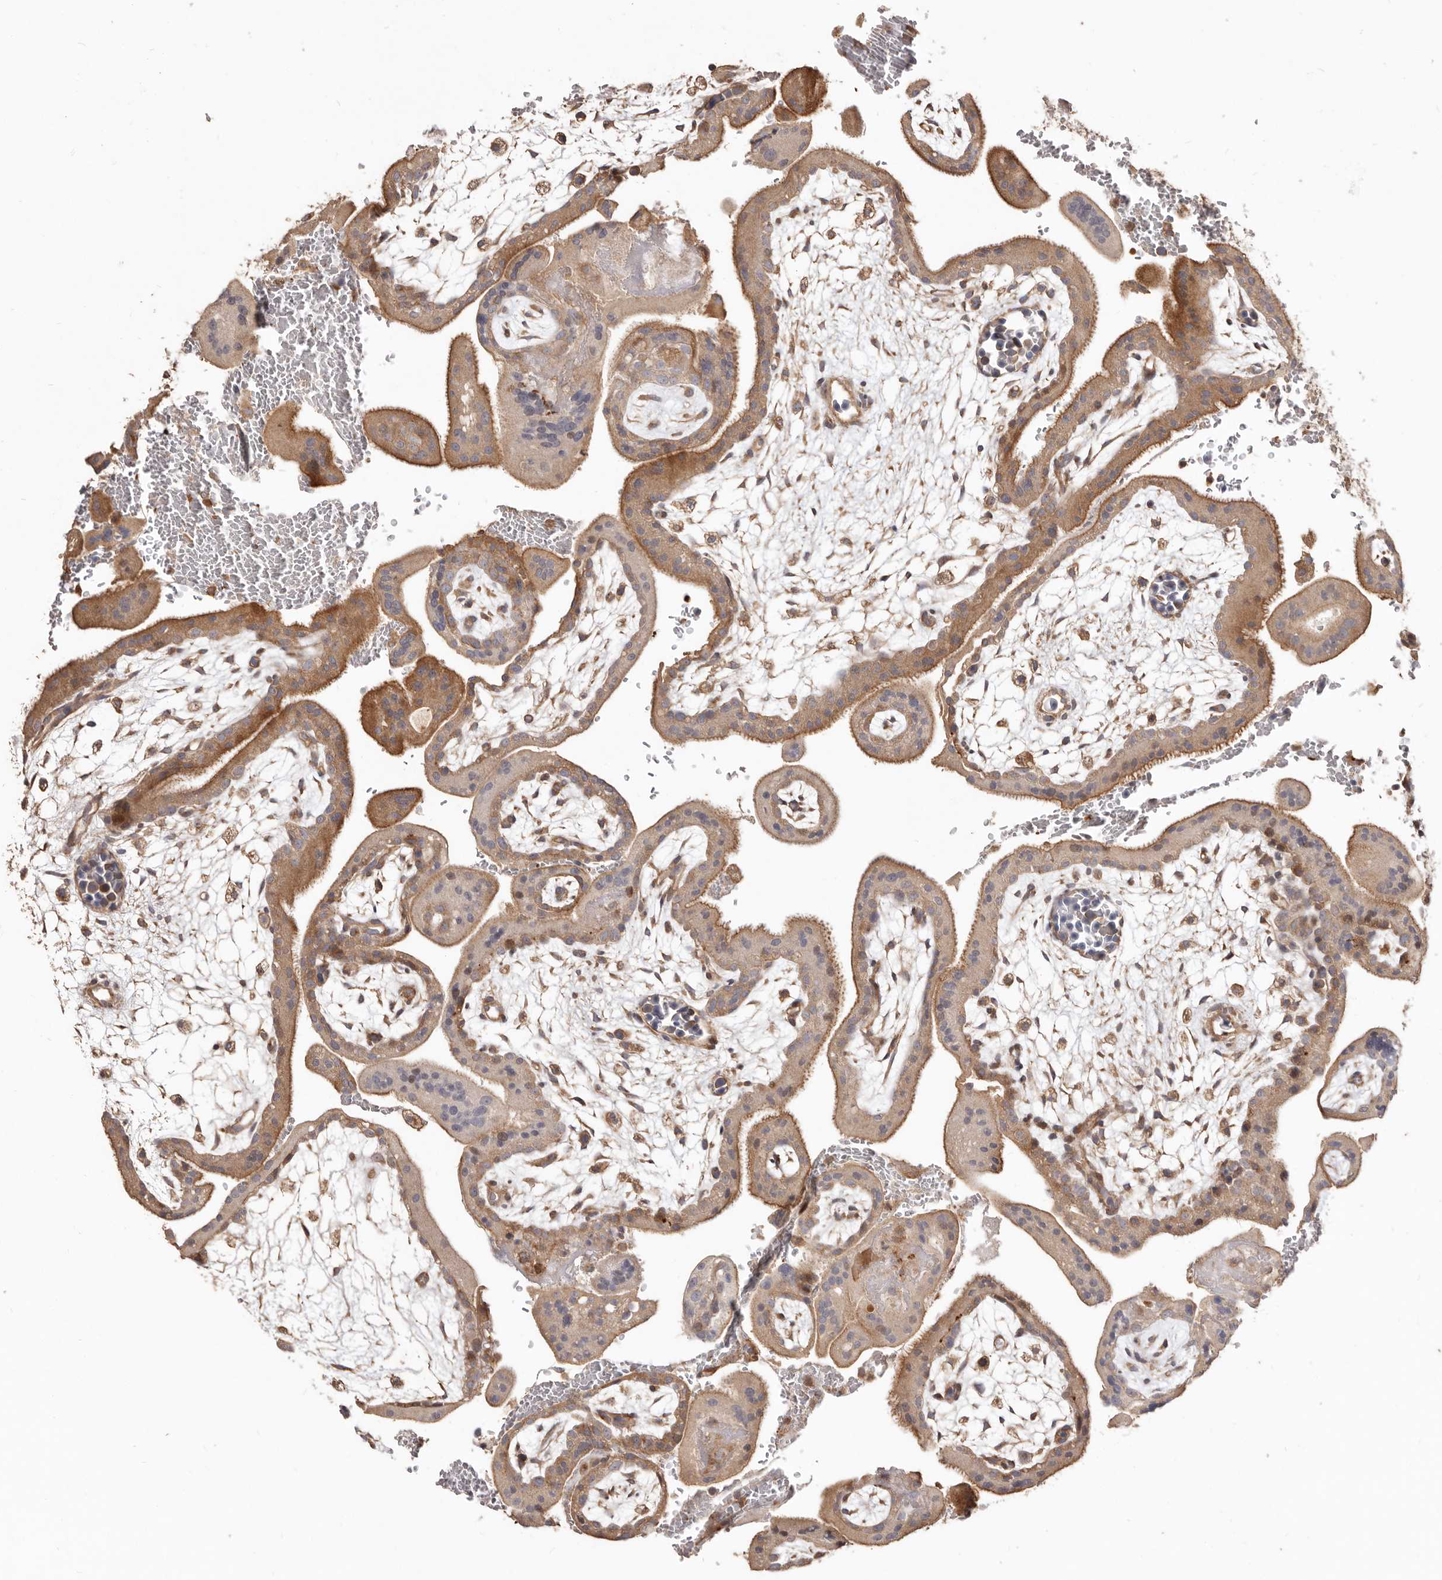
{"staining": {"intensity": "weak", "quantity": ">75%", "location": "cytoplasmic/membranous"}, "tissue": "placenta", "cell_type": "Decidual cells", "image_type": "normal", "snomed": [{"axis": "morphology", "description": "Normal tissue, NOS"}, {"axis": "topography", "description": "Placenta"}], "caption": "Placenta was stained to show a protein in brown. There is low levels of weak cytoplasmic/membranous staining in approximately >75% of decidual cells. Nuclei are stained in blue.", "gene": "LRRC25", "patient": {"sex": "female", "age": 35}}